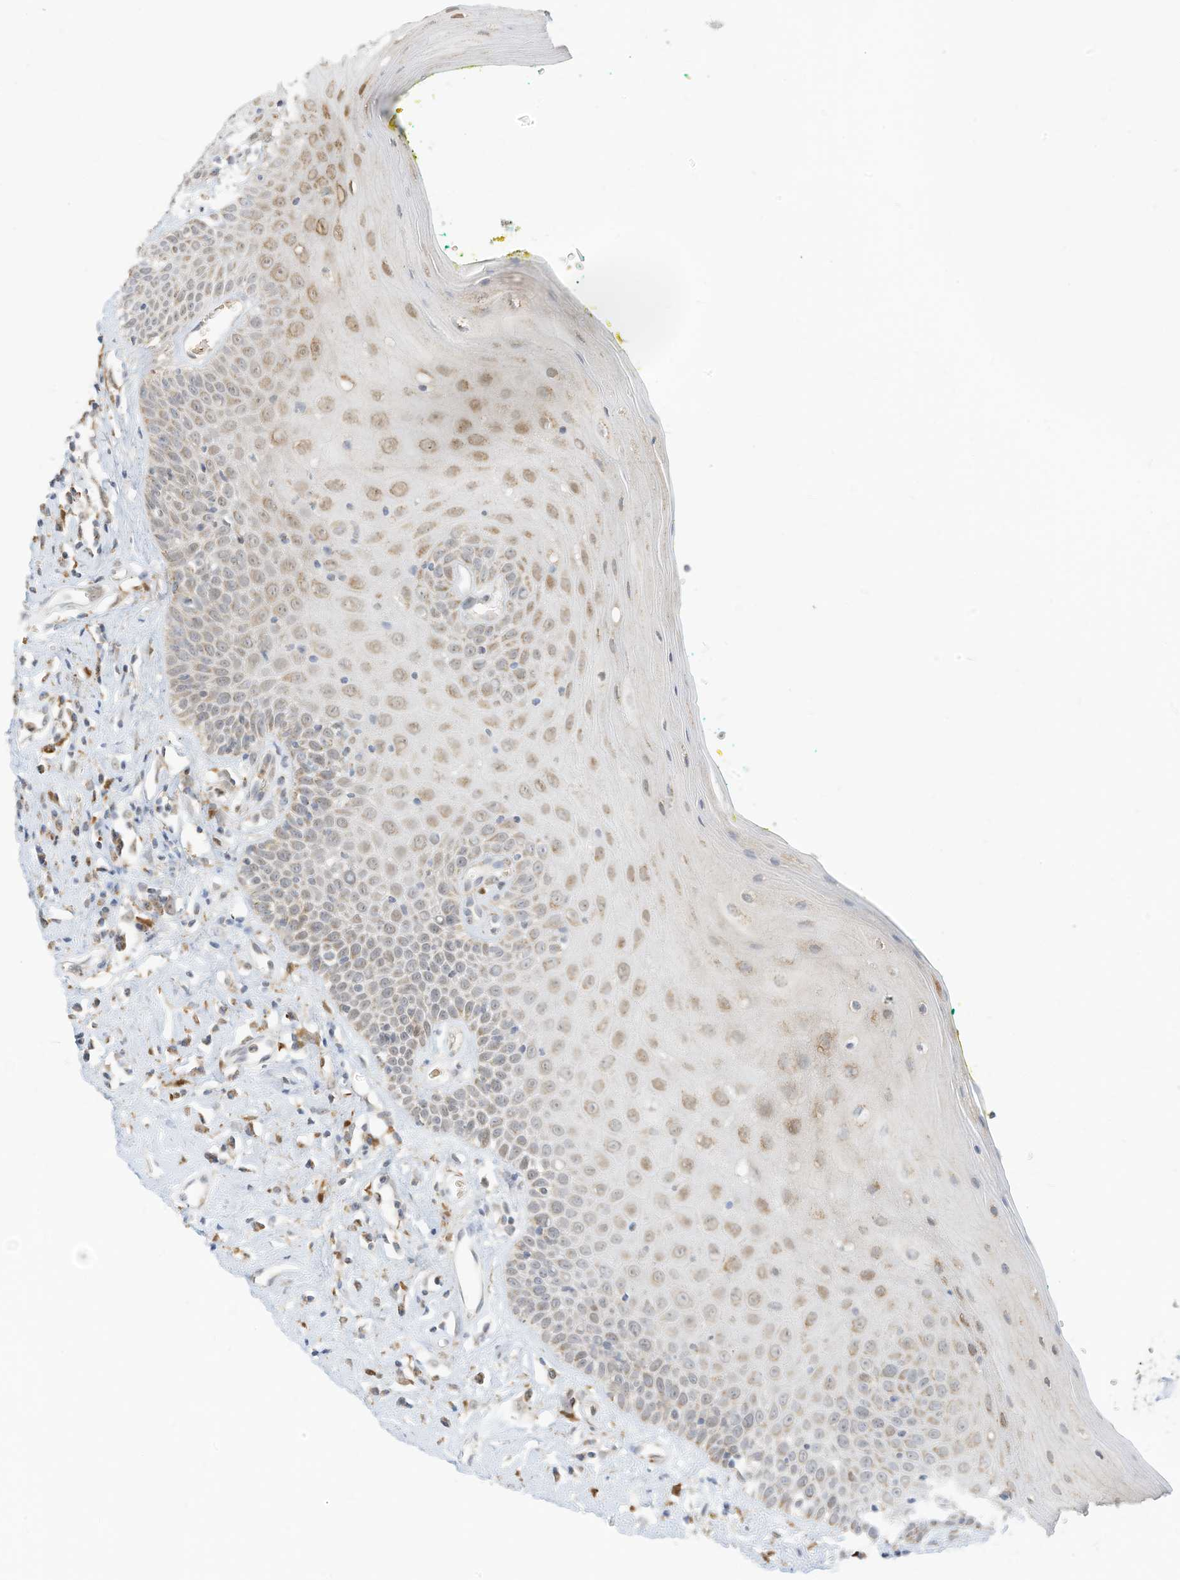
{"staining": {"intensity": "moderate", "quantity": "25%-75%", "location": "cytoplasmic/membranous"}, "tissue": "oral mucosa", "cell_type": "Squamous epithelial cells", "image_type": "normal", "snomed": [{"axis": "morphology", "description": "Normal tissue, NOS"}, {"axis": "morphology", "description": "Squamous cell carcinoma, NOS"}, {"axis": "topography", "description": "Oral tissue"}, {"axis": "topography", "description": "Head-Neck"}], "caption": "A medium amount of moderate cytoplasmic/membranous positivity is seen in approximately 25%-75% of squamous epithelial cells in unremarkable oral mucosa.", "gene": "MTUS2", "patient": {"sex": "female", "age": 70}}